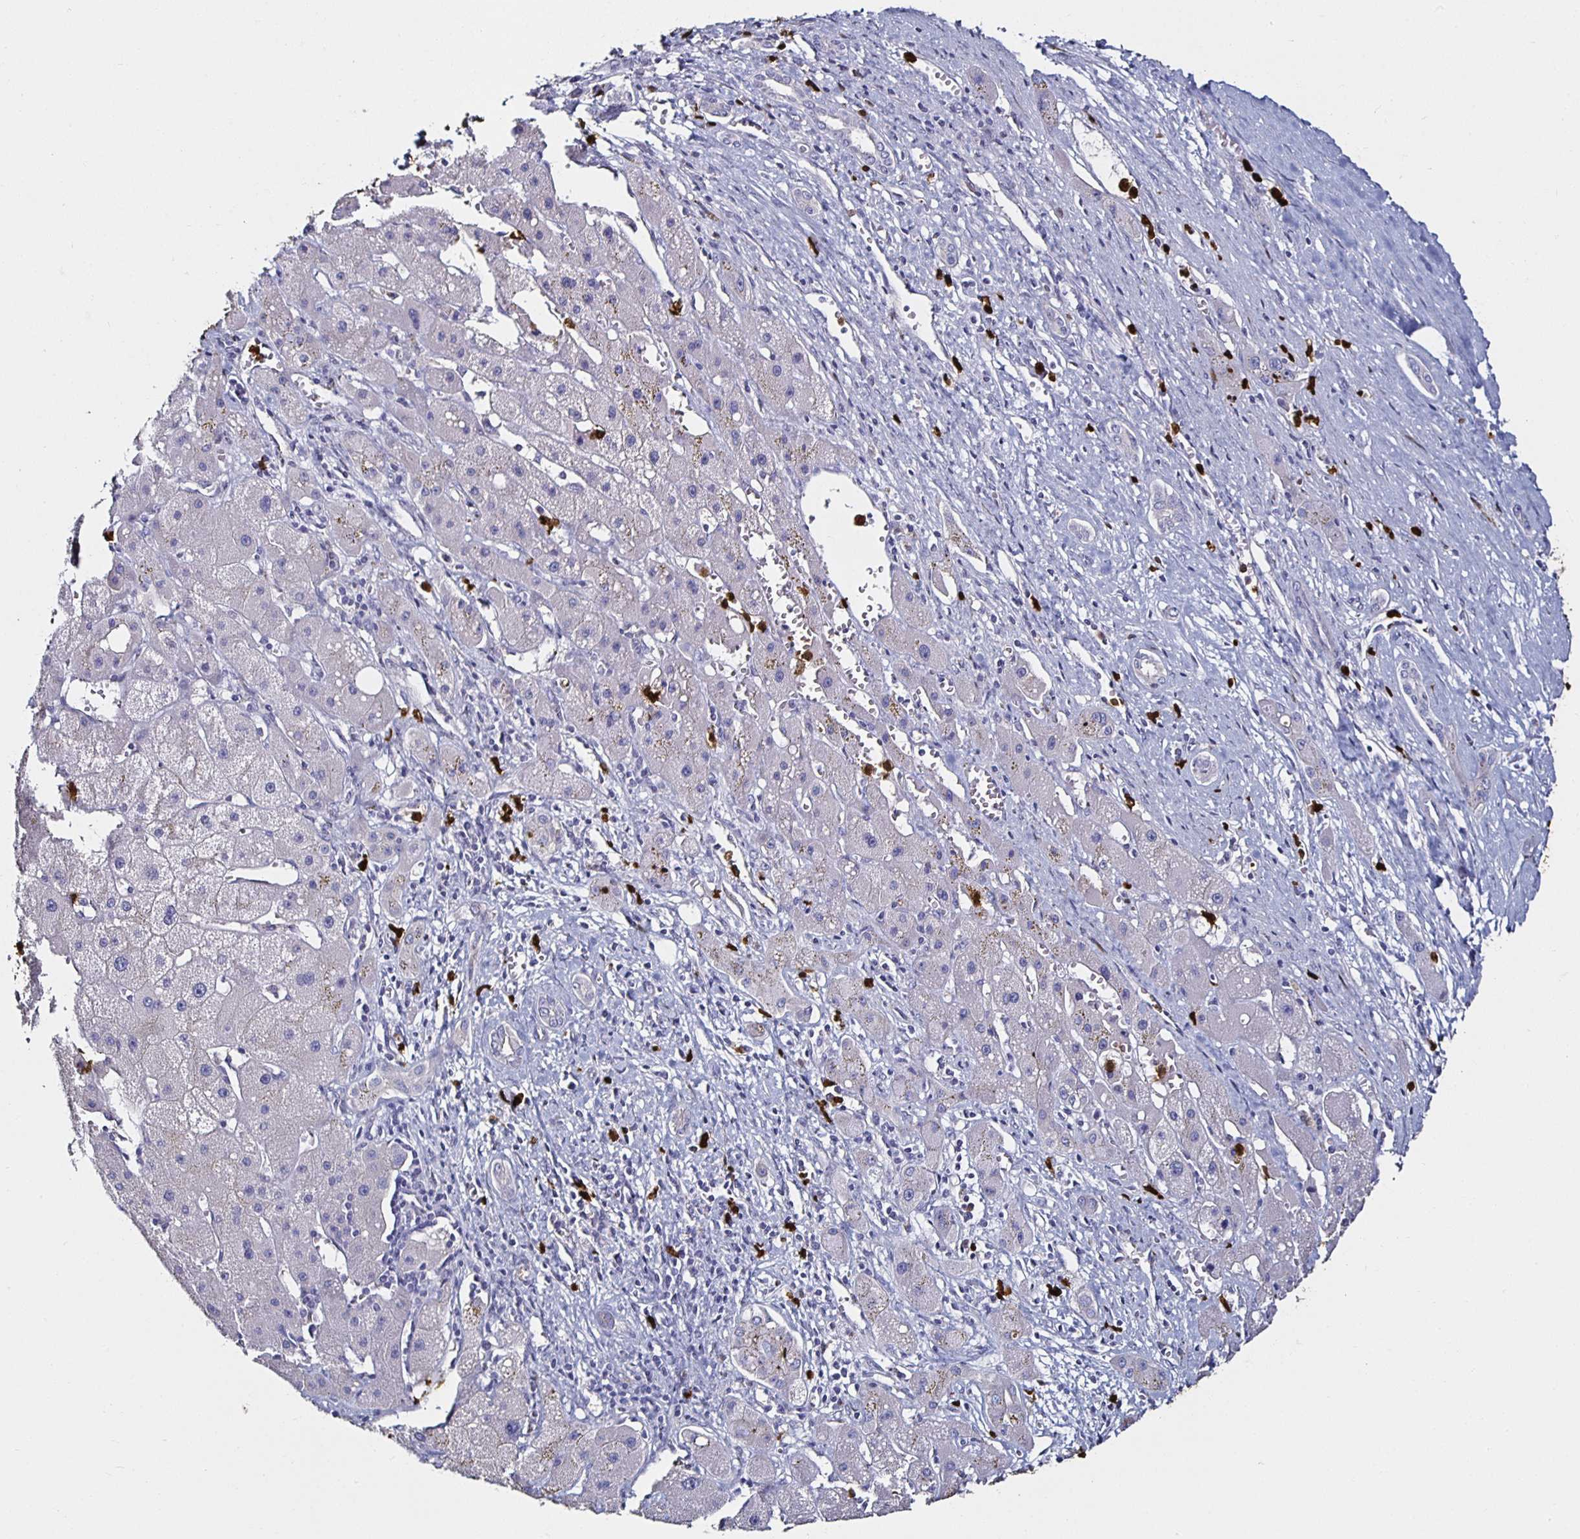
{"staining": {"intensity": "negative", "quantity": "none", "location": "none"}, "tissue": "liver cancer", "cell_type": "Tumor cells", "image_type": "cancer", "snomed": [{"axis": "morphology", "description": "Carcinoma, Hepatocellular, NOS"}, {"axis": "topography", "description": "Liver"}], "caption": "Immunohistochemistry (IHC) image of neoplastic tissue: liver hepatocellular carcinoma stained with DAB (3,3'-diaminobenzidine) displays no significant protein staining in tumor cells.", "gene": "TLR4", "patient": {"sex": "female", "age": 82}}